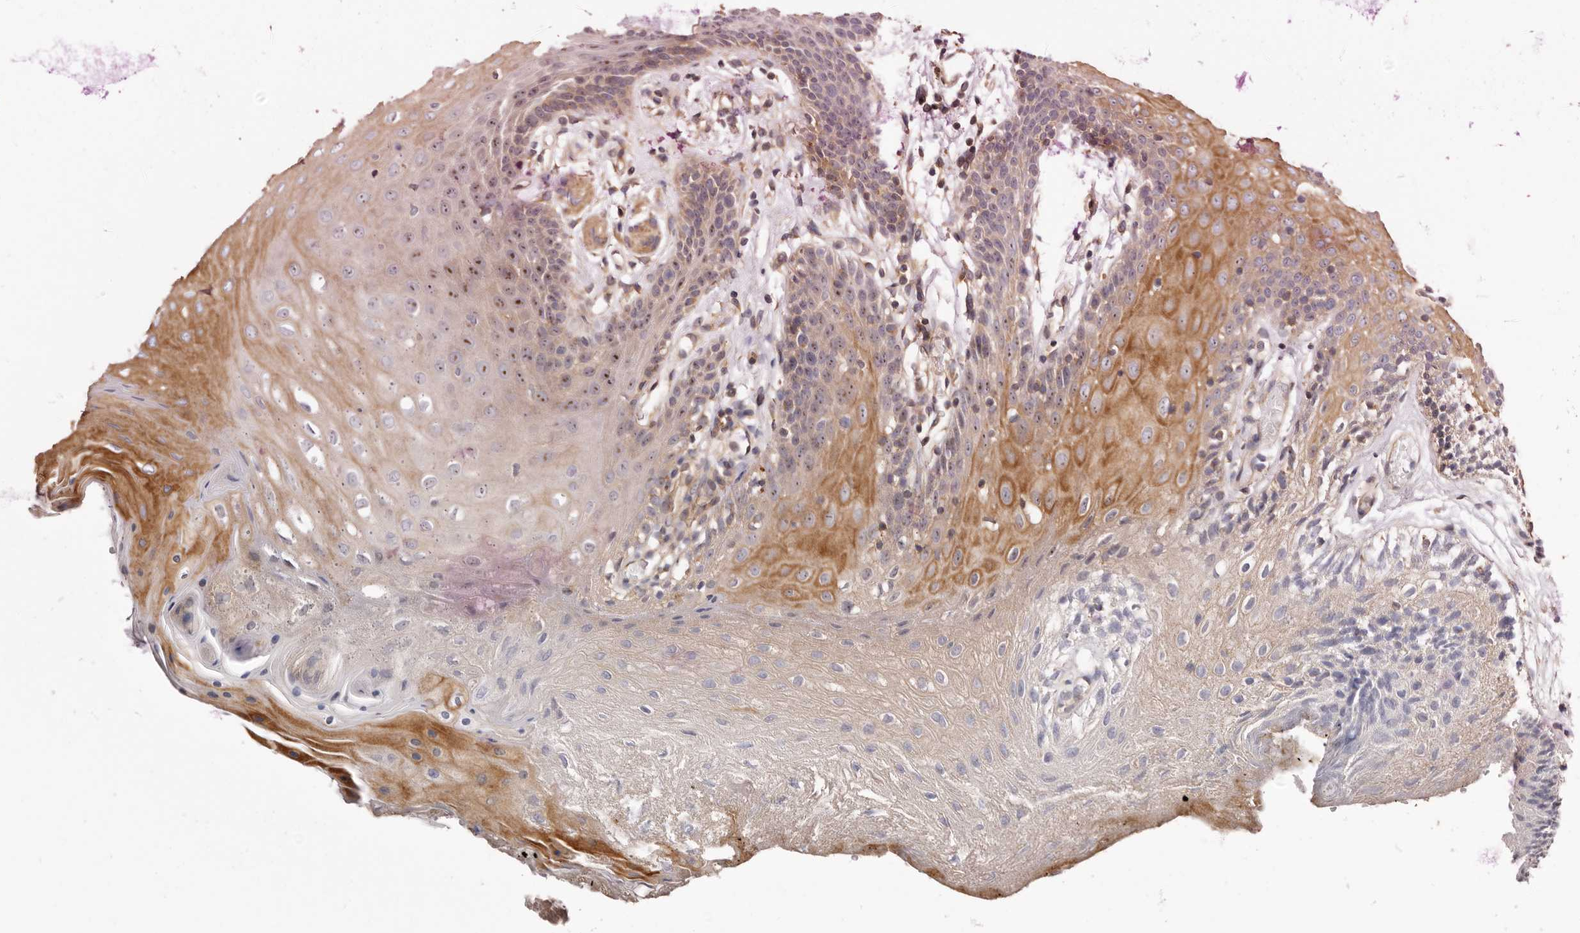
{"staining": {"intensity": "moderate", "quantity": "<25%", "location": "cytoplasmic/membranous,nuclear"}, "tissue": "oral mucosa", "cell_type": "Squamous epithelial cells", "image_type": "normal", "snomed": [{"axis": "morphology", "description": "Normal tissue, NOS"}, {"axis": "morphology", "description": "Squamous cell carcinoma, NOS"}, {"axis": "topography", "description": "Skeletal muscle"}, {"axis": "topography", "description": "Oral tissue"}, {"axis": "topography", "description": "Salivary gland"}, {"axis": "topography", "description": "Head-Neck"}], "caption": "High-power microscopy captured an IHC photomicrograph of benign oral mucosa, revealing moderate cytoplasmic/membranous,nuclear positivity in about <25% of squamous epithelial cells.", "gene": "PANK4", "patient": {"sex": "male", "age": 54}}